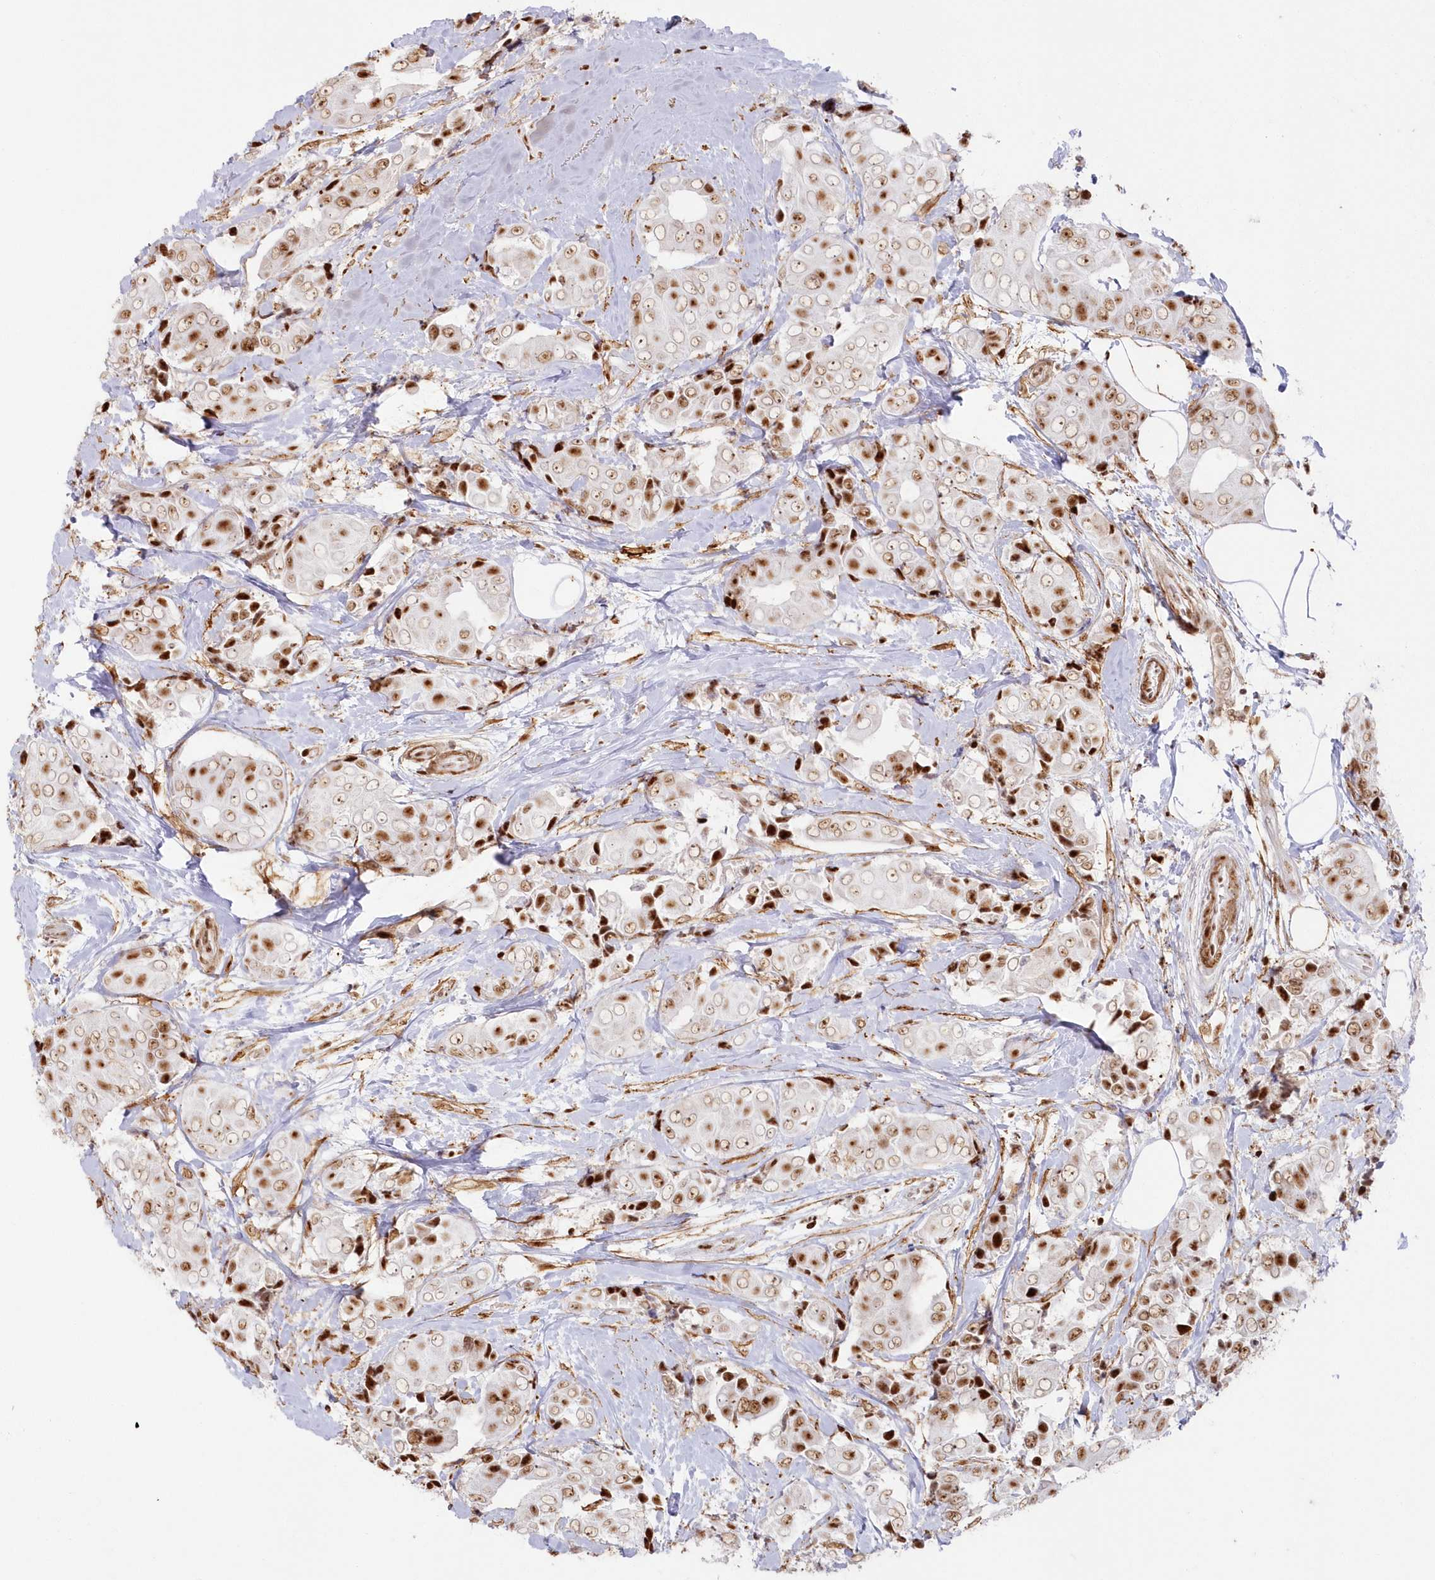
{"staining": {"intensity": "strong", "quantity": "25%-75%", "location": "nuclear"}, "tissue": "breast cancer", "cell_type": "Tumor cells", "image_type": "cancer", "snomed": [{"axis": "morphology", "description": "Normal tissue, NOS"}, {"axis": "morphology", "description": "Duct carcinoma"}, {"axis": "topography", "description": "Breast"}], "caption": "DAB immunohistochemical staining of breast cancer reveals strong nuclear protein staining in approximately 25%-75% of tumor cells. (Stains: DAB (3,3'-diaminobenzidine) in brown, nuclei in blue, Microscopy: brightfield microscopy at high magnification).", "gene": "DDX46", "patient": {"sex": "female", "age": 39}}